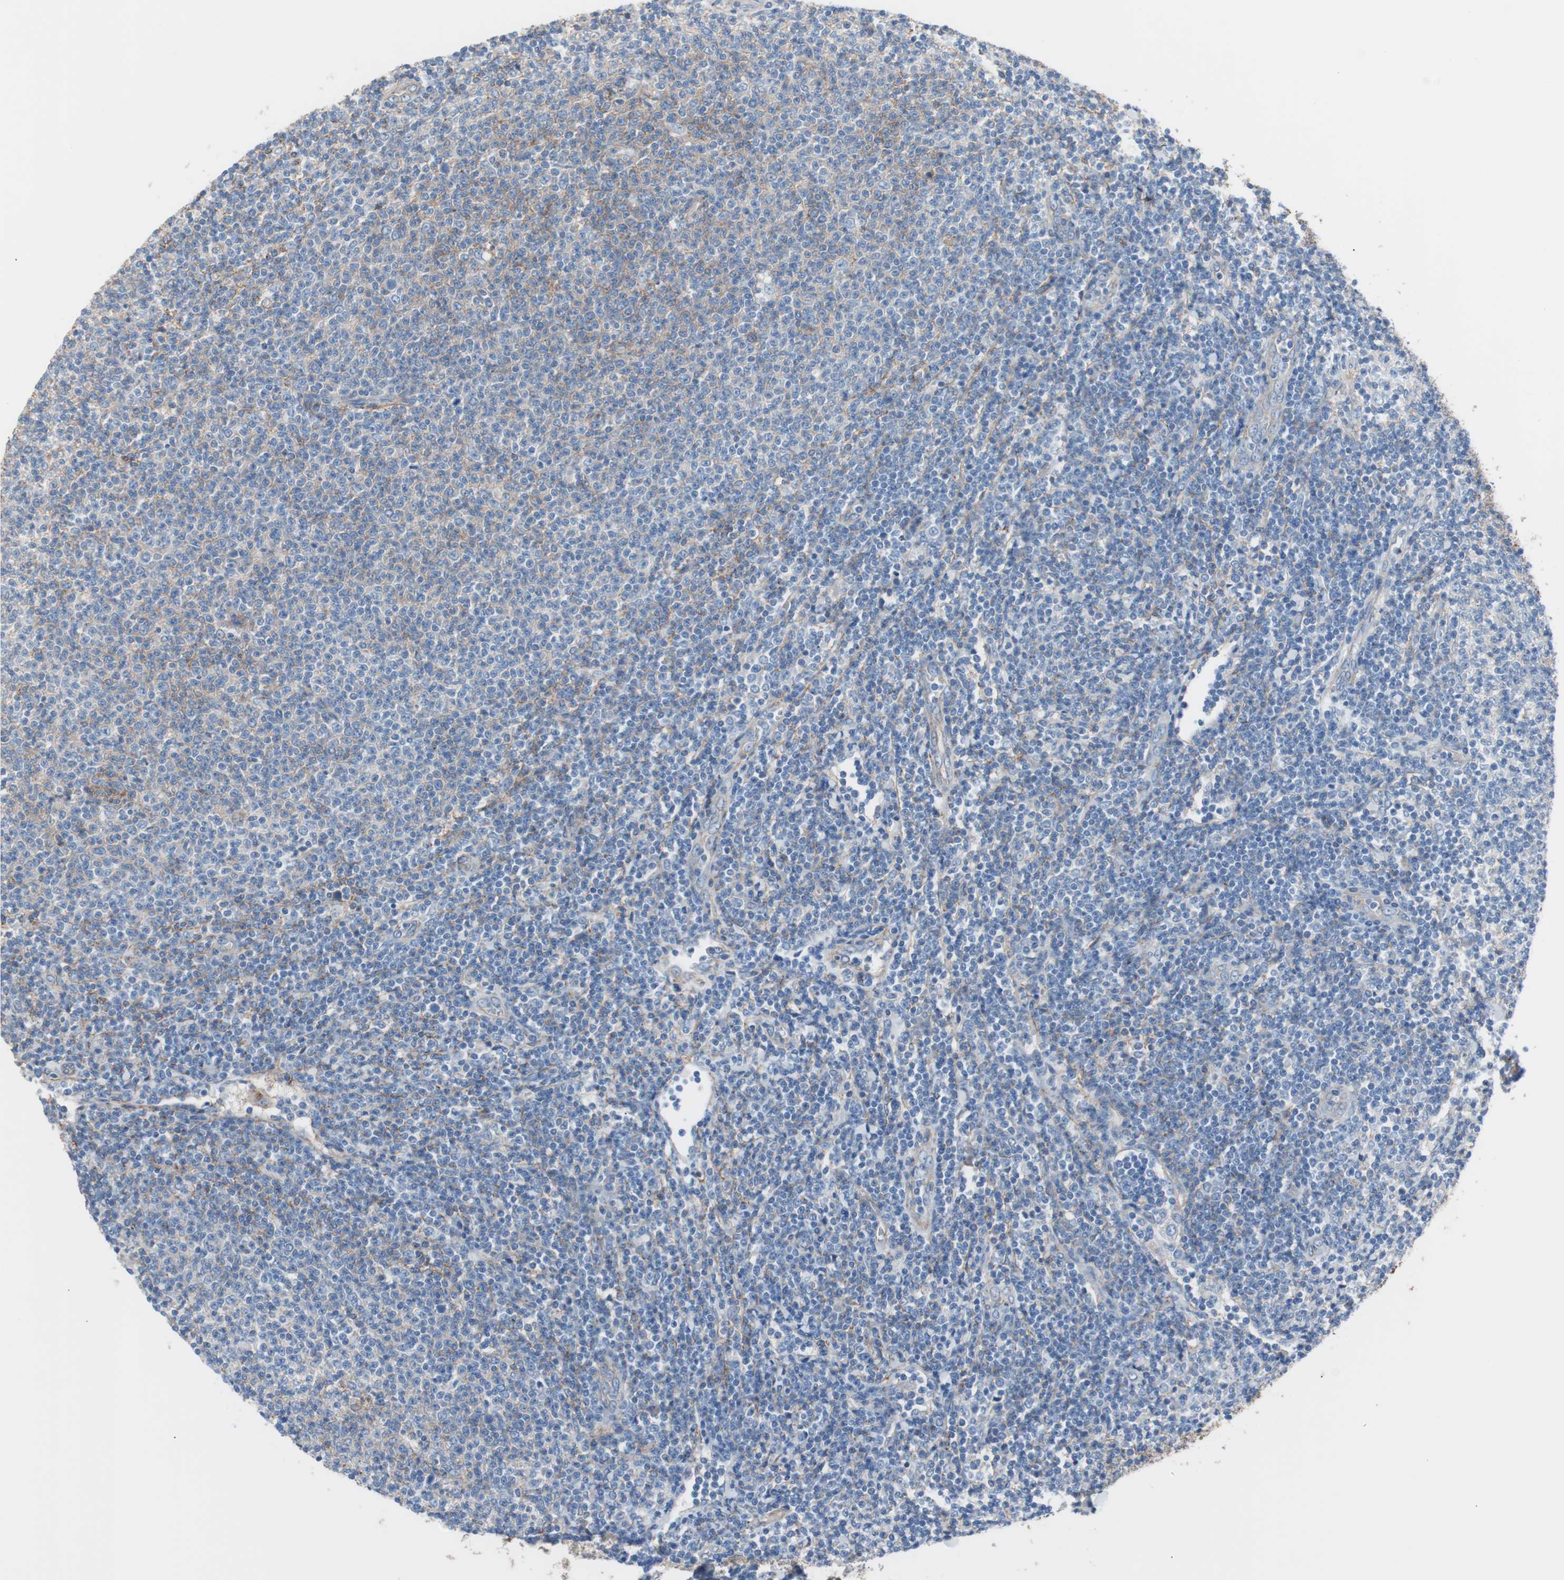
{"staining": {"intensity": "negative", "quantity": "none", "location": "none"}, "tissue": "lymphoma", "cell_type": "Tumor cells", "image_type": "cancer", "snomed": [{"axis": "morphology", "description": "Malignant lymphoma, non-Hodgkin's type, Low grade"}, {"axis": "topography", "description": "Lymph node"}], "caption": "Low-grade malignant lymphoma, non-Hodgkin's type was stained to show a protein in brown. There is no significant staining in tumor cells. (Stains: DAB (3,3'-diaminobenzidine) immunohistochemistry (IHC) with hematoxylin counter stain, Microscopy: brightfield microscopy at high magnification).", "gene": "CD81", "patient": {"sex": "male", "age": 66}}